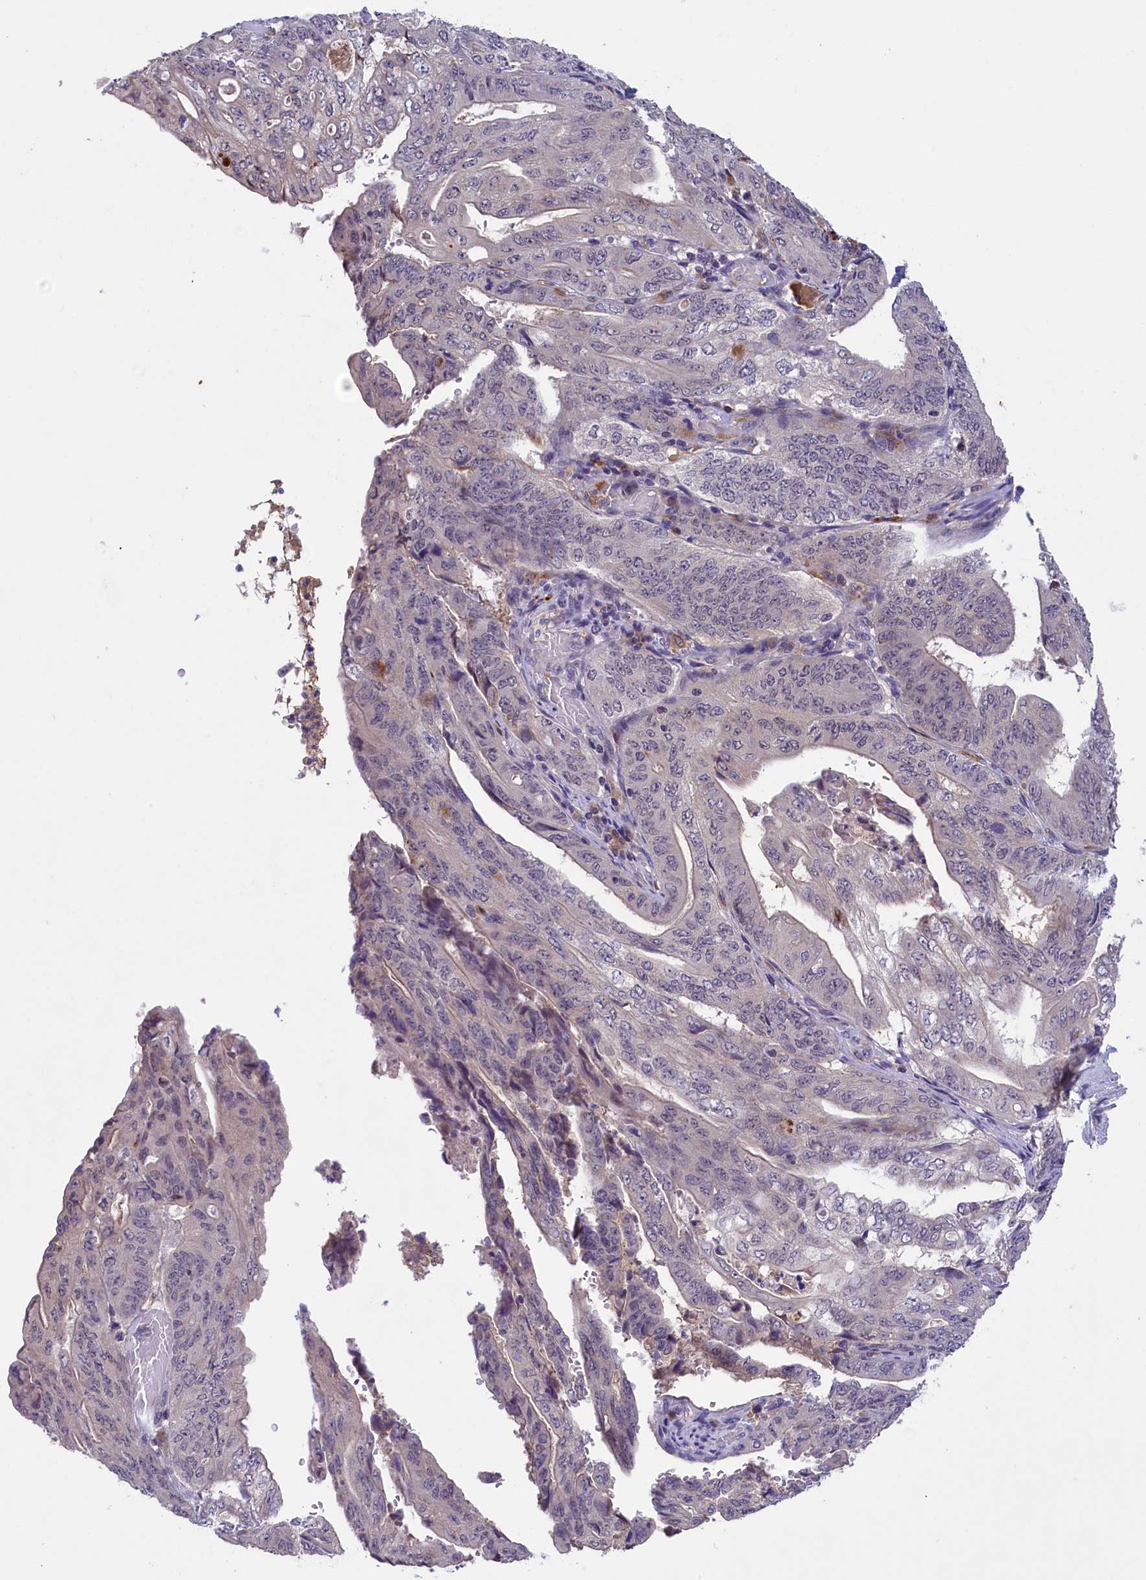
{"staining": {"intensity": "negative", "quantity": "none", "location": "none"}, "tissue": "stomach cancer", "cell_type": "Tumor cells", "image_type": "cancer", "snomed": [{"axis": "morphology", "description": "Adenocarcinoma, NOS"}, {"axis": "topography", "description": "Stomach"}], "caption": "Protein analysis of adenocarcinoma (stomach) displays no significant positivity in tumor cells.", "gene": "STYX", "patient": {"sex": "female", "age": 73}}